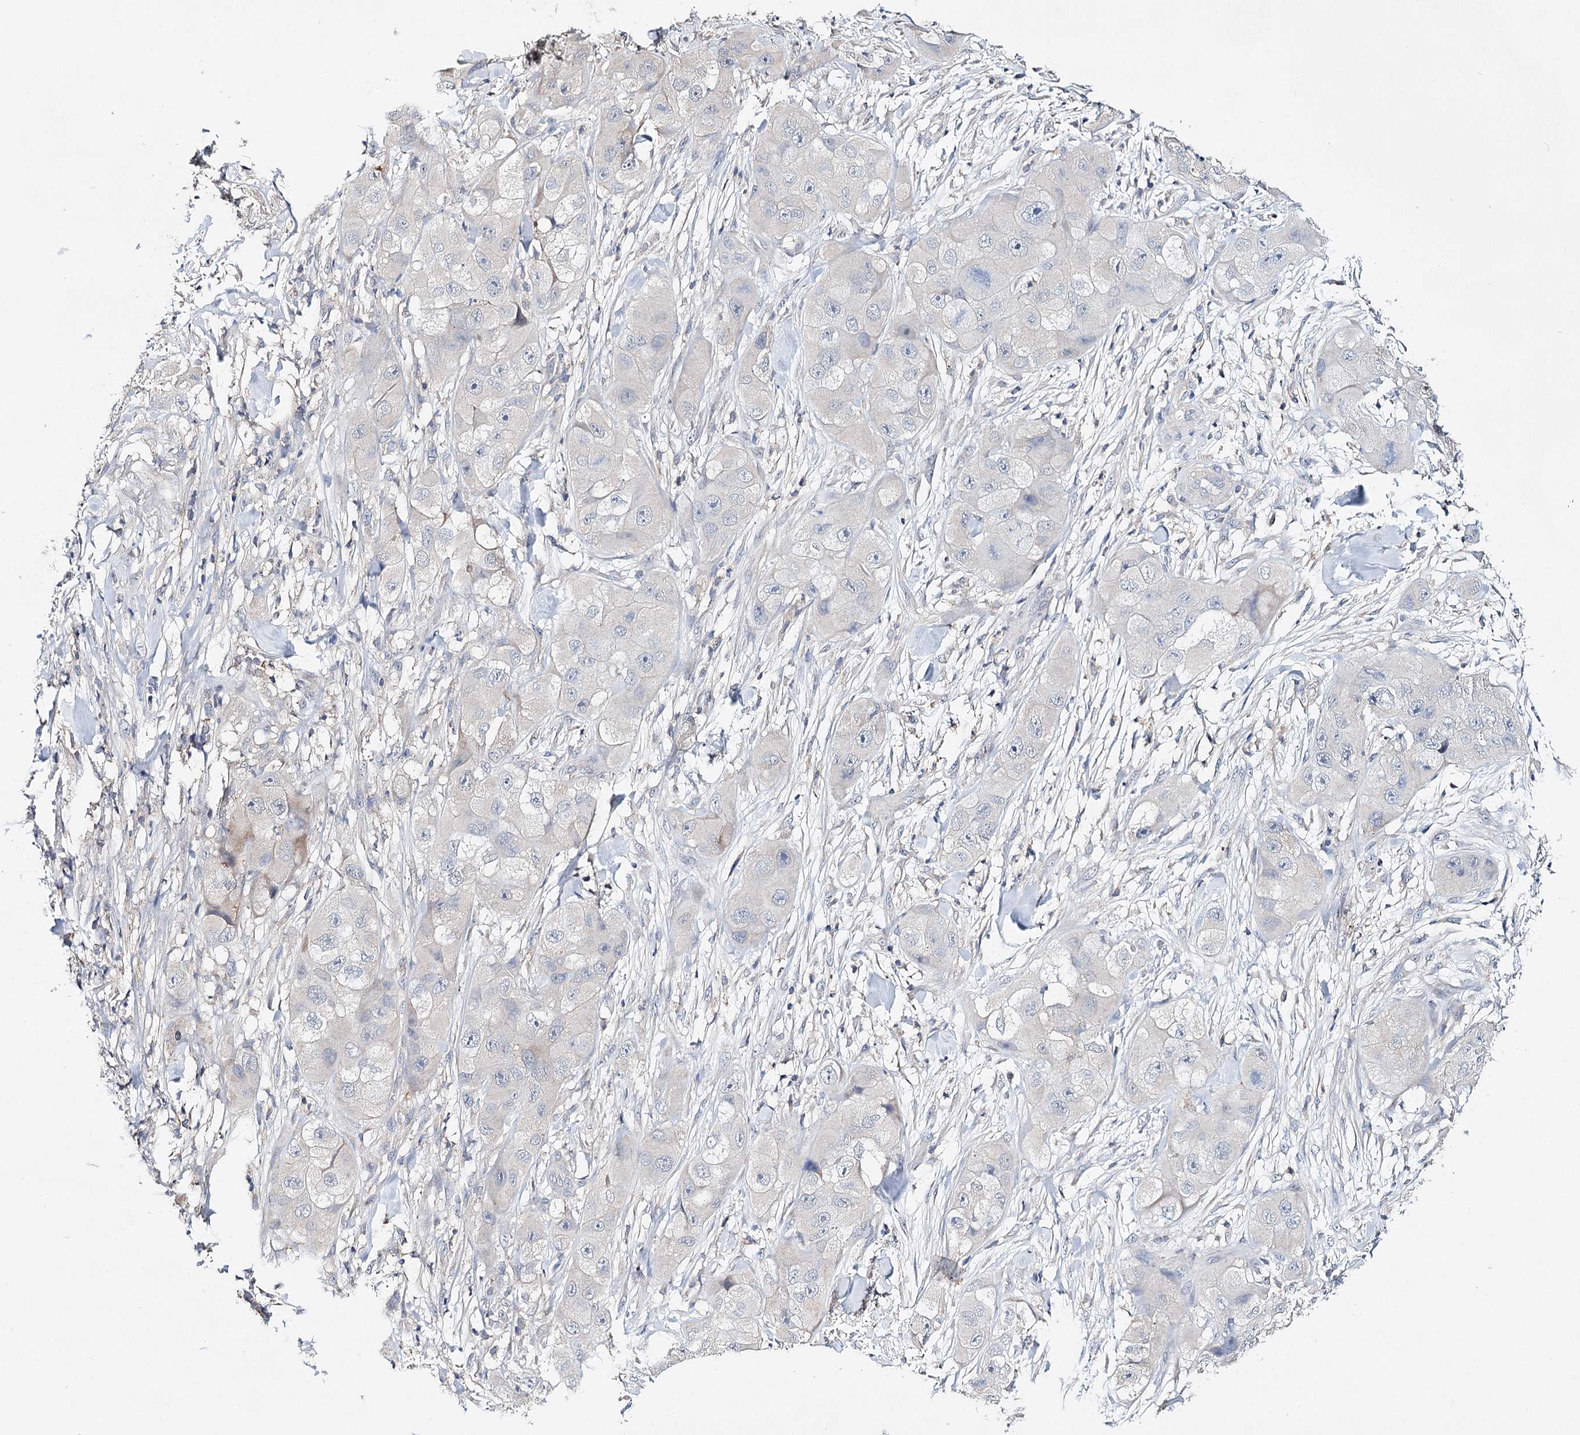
{"staining": {"intensity": "negative", "quantity": "none", "location": "none"}, "tissue": "skin cancer", "cell_type": "Tumor cells", "image_type": "cancer", "snomed": [{"axis": "morphology", "description": "Squamous cell carcinoma, NOS"}, {"axis": "topography", "description": "Skin"}, {"axis": "topography", "description": "Subcutis"}], "caption": "This is an immunohistochemistry micrograph of human squamous cell carcinoma (skin). There is no staining in tumor cells.", "gene": "CFAP46", "patient": {"sex": "male", "age": 73}}